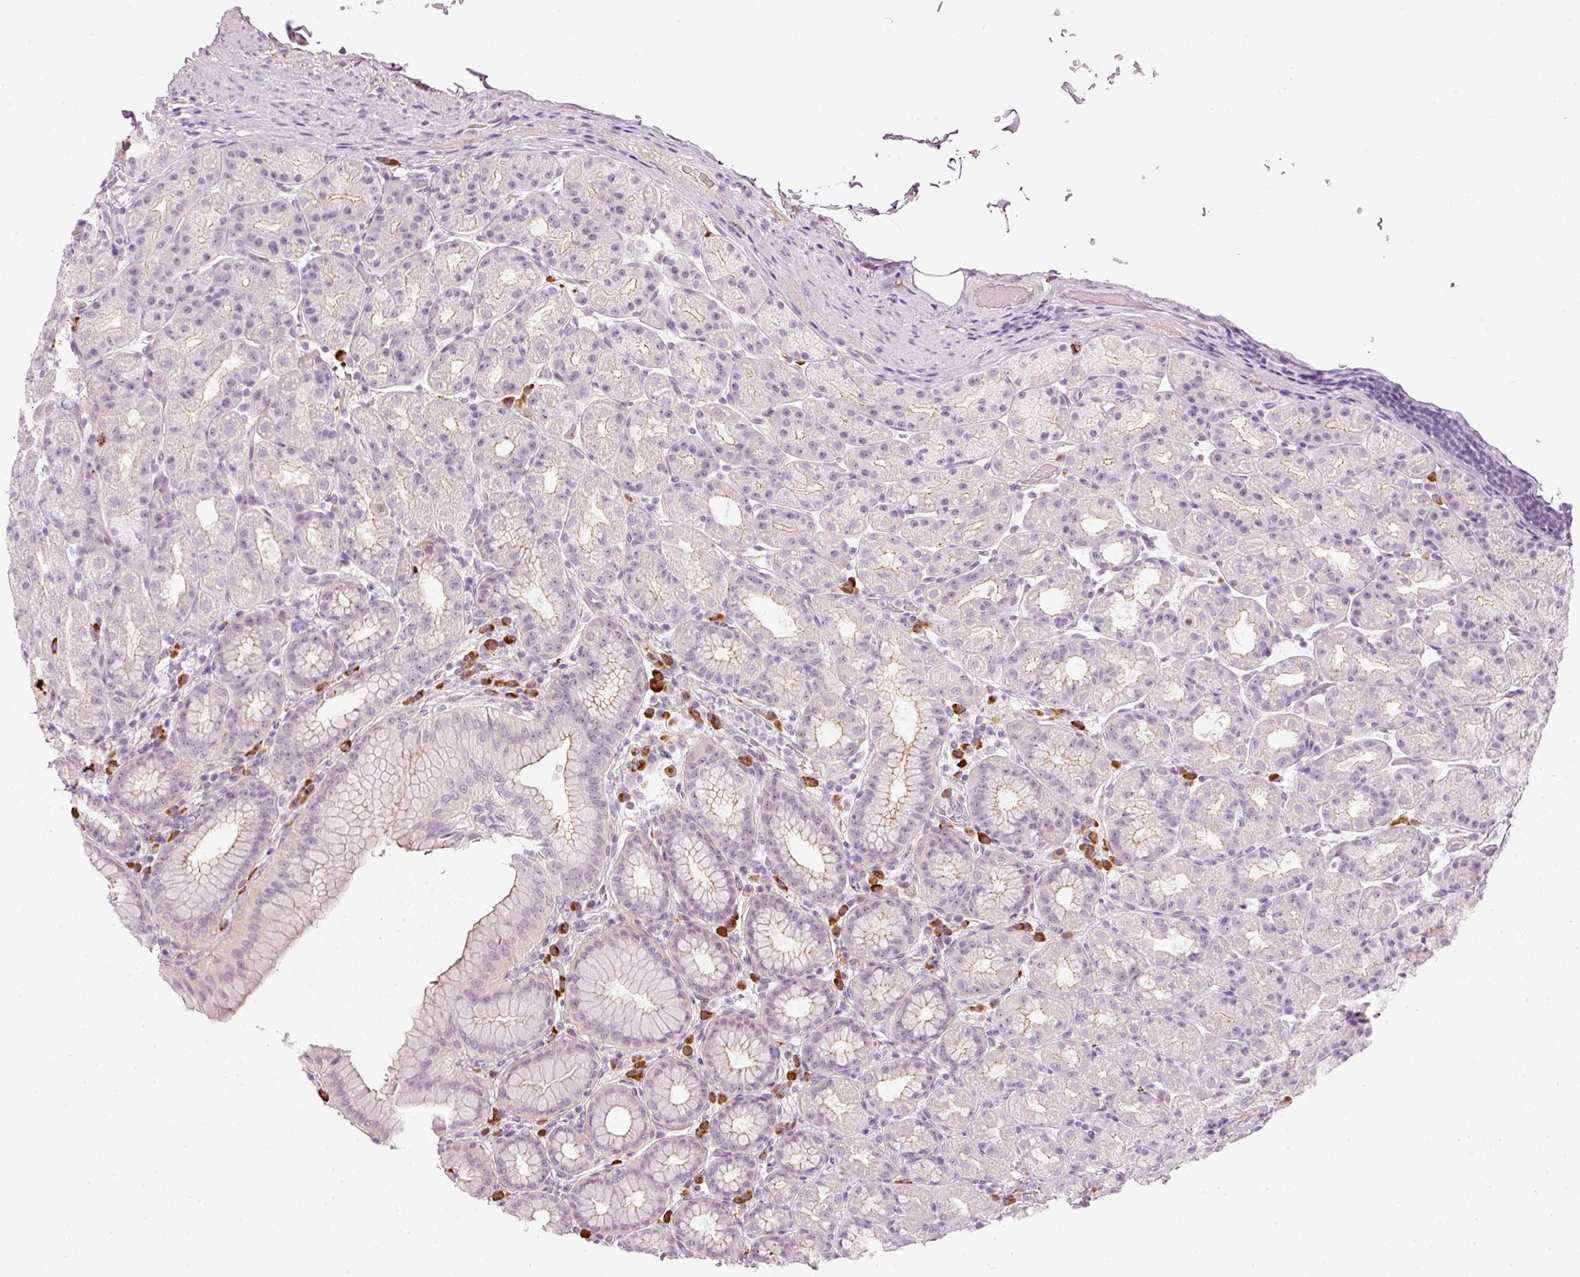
{"staining": {"intensity": "moderate", "quantity": "25%-75%", "location": "cytoplasmic/membranous,nuclear"}, "tissue": "stomach", "cell_type": "Glandular cells", "image_type": "normal", "snomed": [{"axis": "morphology", "description": "Normal tissue, NOS"}, {"axis": "topography", "description": "Stomach, upper"}, {"axis": "topography", "description": "Stomach"}], "caption": "Glandular cells exhibit medium levels of moderate cytoplasmic/membranous,nuclear positivity in approximately 25%-75% of cells in benign human stomach. (DAB (3,3'-diaminobenzidine) IHC with brightfield microscopy, high magnification).", "gene": "VCAM1", "patient": {"sex": "male", "age": 68}}